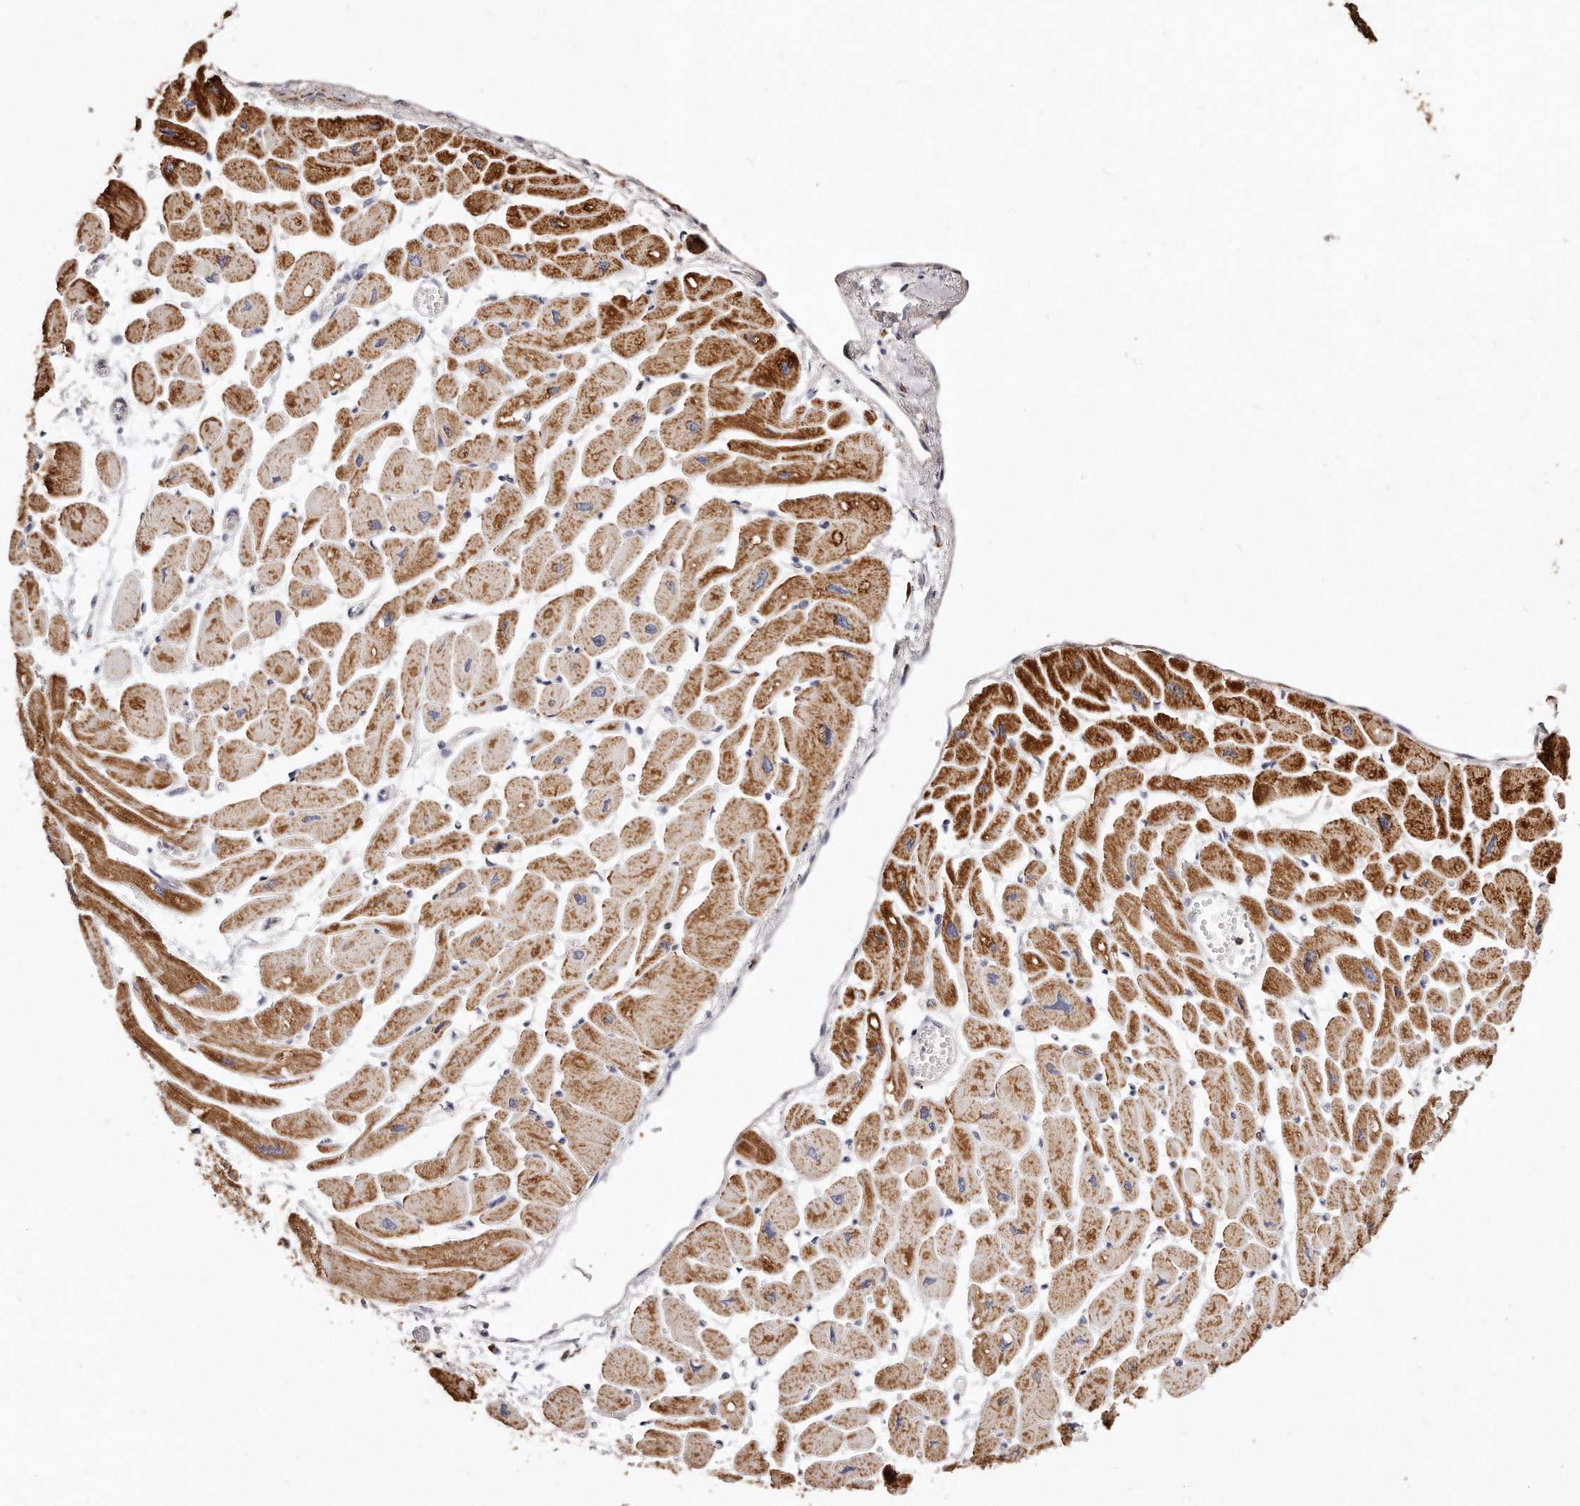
{"staining": {"intensity": "moderate", "quantity": ">75%", "location": "cytoplasmic/membranous"}, "tissue": "heart muscle", "cell_type": "Cardiomyocytes", "image_type": "normal", "snomed": [{"axis": "morphology", "description": "Normal tissue, NOS"}, {"axis": "topography", "description": "Heart"}], "caption": "IHC histopathology image of normal heart muscle: heart muscle stained using immunohistochemistry (IHC) displays medium levels of moderate protein expression localized specifically in the cytoplasmic/membranous of cardiomyocytes, appearing as a cytoplasmic/membranous brown color.", "gene": "RTKN", "patient": {"sex": "female", "age": 54}}